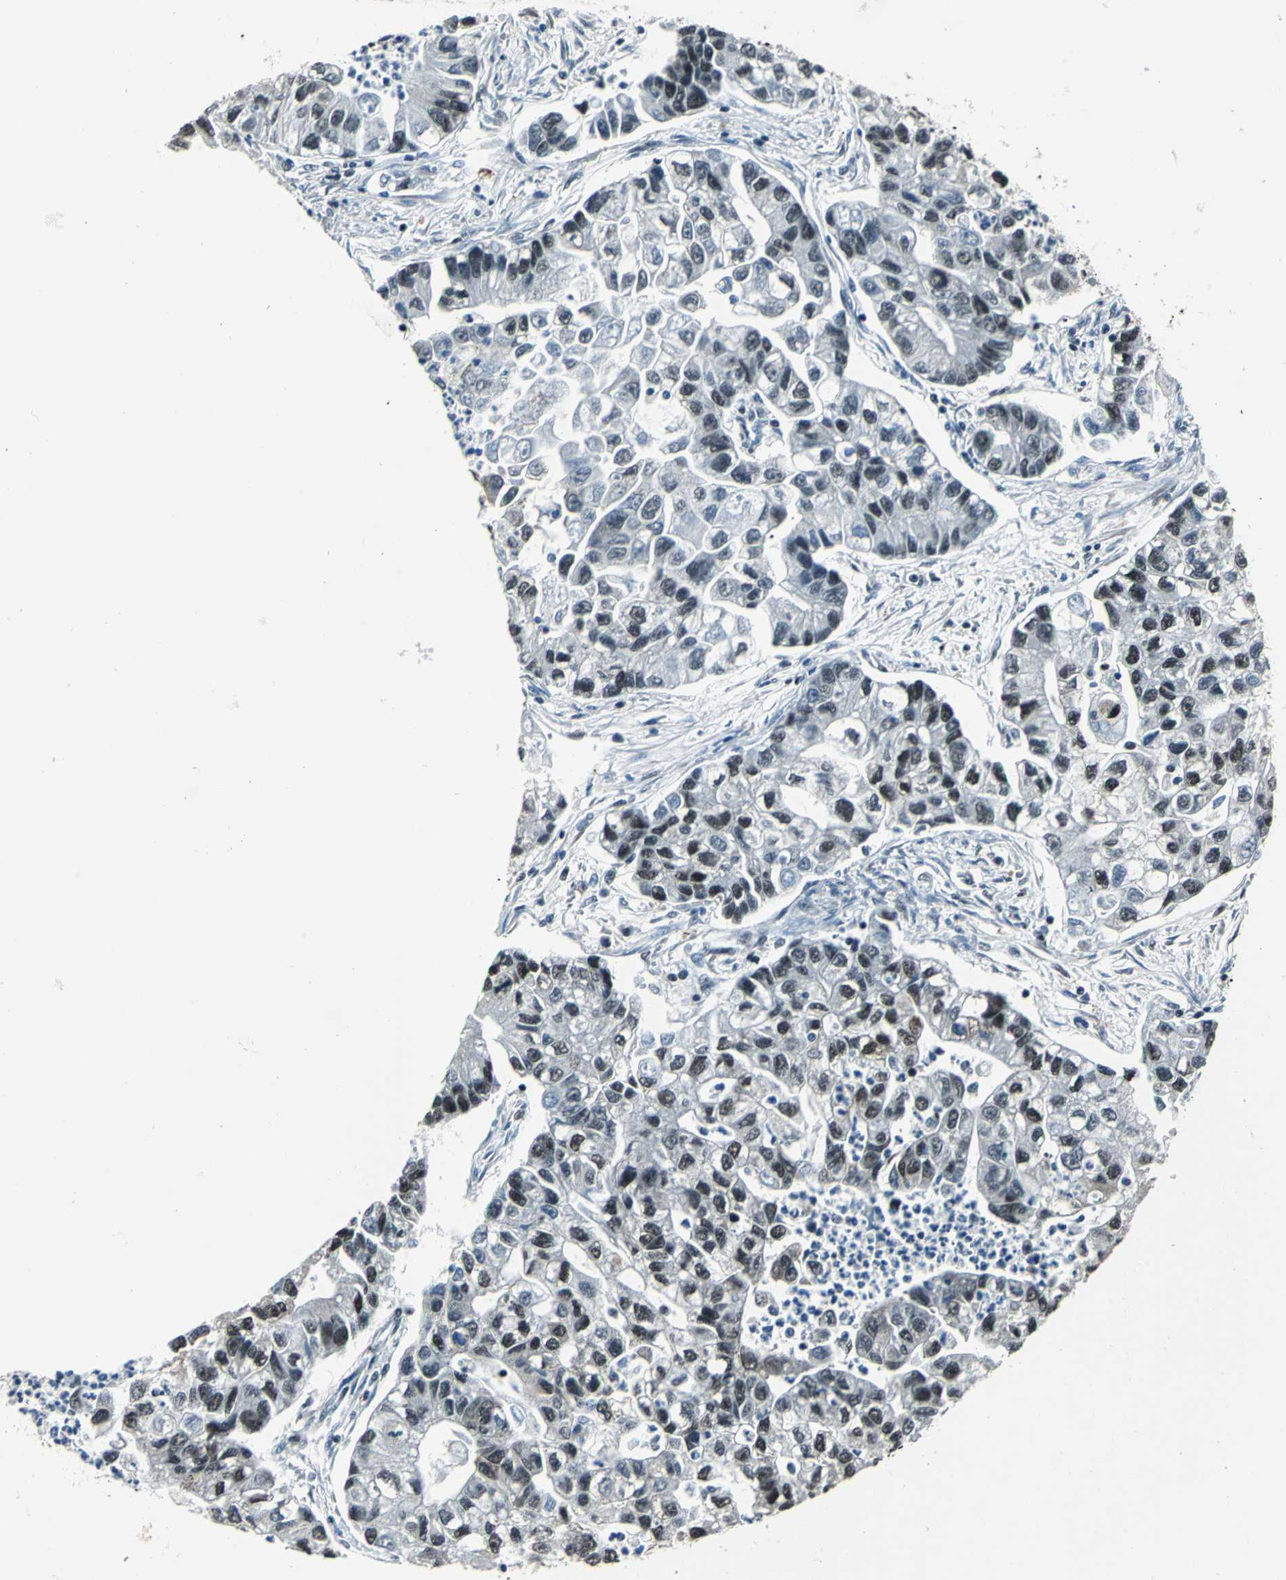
{"staining": {"intensity": "weak", "quantity": "25%-75%", "location": "nuclear"}, "tissue": "lung cancer", "cell_type": "Tumor cells", "image_type": "cancer", "snomed": [{"axis": "morphology", "description": "Adenocarcinoma, NOS"}, {"axis": "topography", "description": "Lung"}], "caption": "Immunohistochemical staining of human lung adenocarcinoma demonstrates low levels of weak nuclear staining in about 25%-75% of tumor cells. (Stains: DAB (3,3'-diaminobenzidine) in brown, nuclei in blue, Microscopy: brightfield microscopy at high magnification).", "gene": "BCLAF1", "patient": {"sex": "female", "age": 51}}